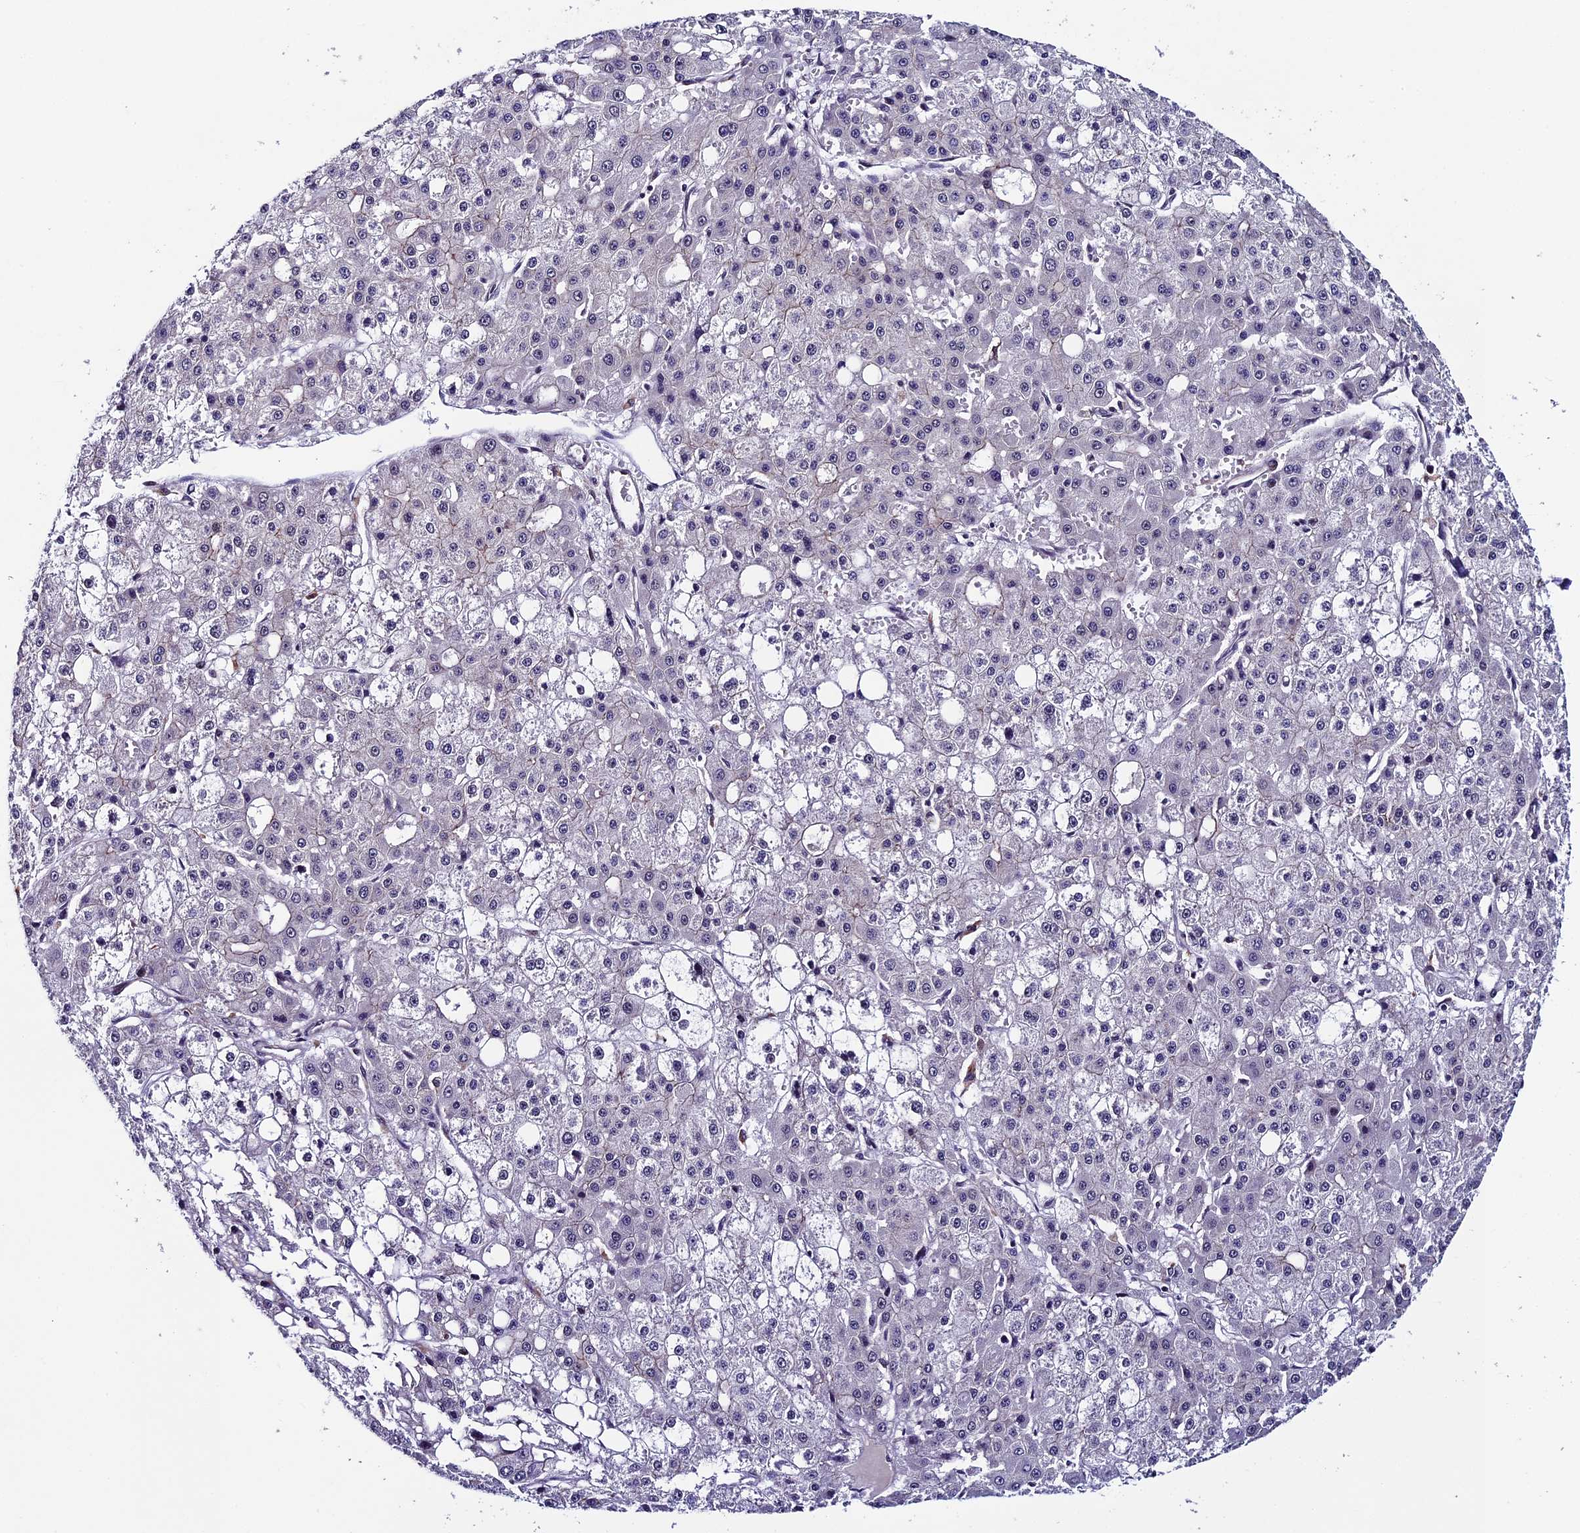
{"staining": {"intensity": "negative", "quantity": "none", "location": "none"}, "tissue": "liver cancer", "cell_type": "Tumor cells", "image_type": "cancer", "snomed": [{"axis": "morphology", "description": "Carcinoma, Hepatocellular, NOS"}, {"axis": "topography", "description": "Liver"}], "caption": "Immunohistochemical staining of liver cancer reveals no significant expression in tumor cells.", "gene": "SIPA1L3", "patient": {"sex": "male", "age": 47}}